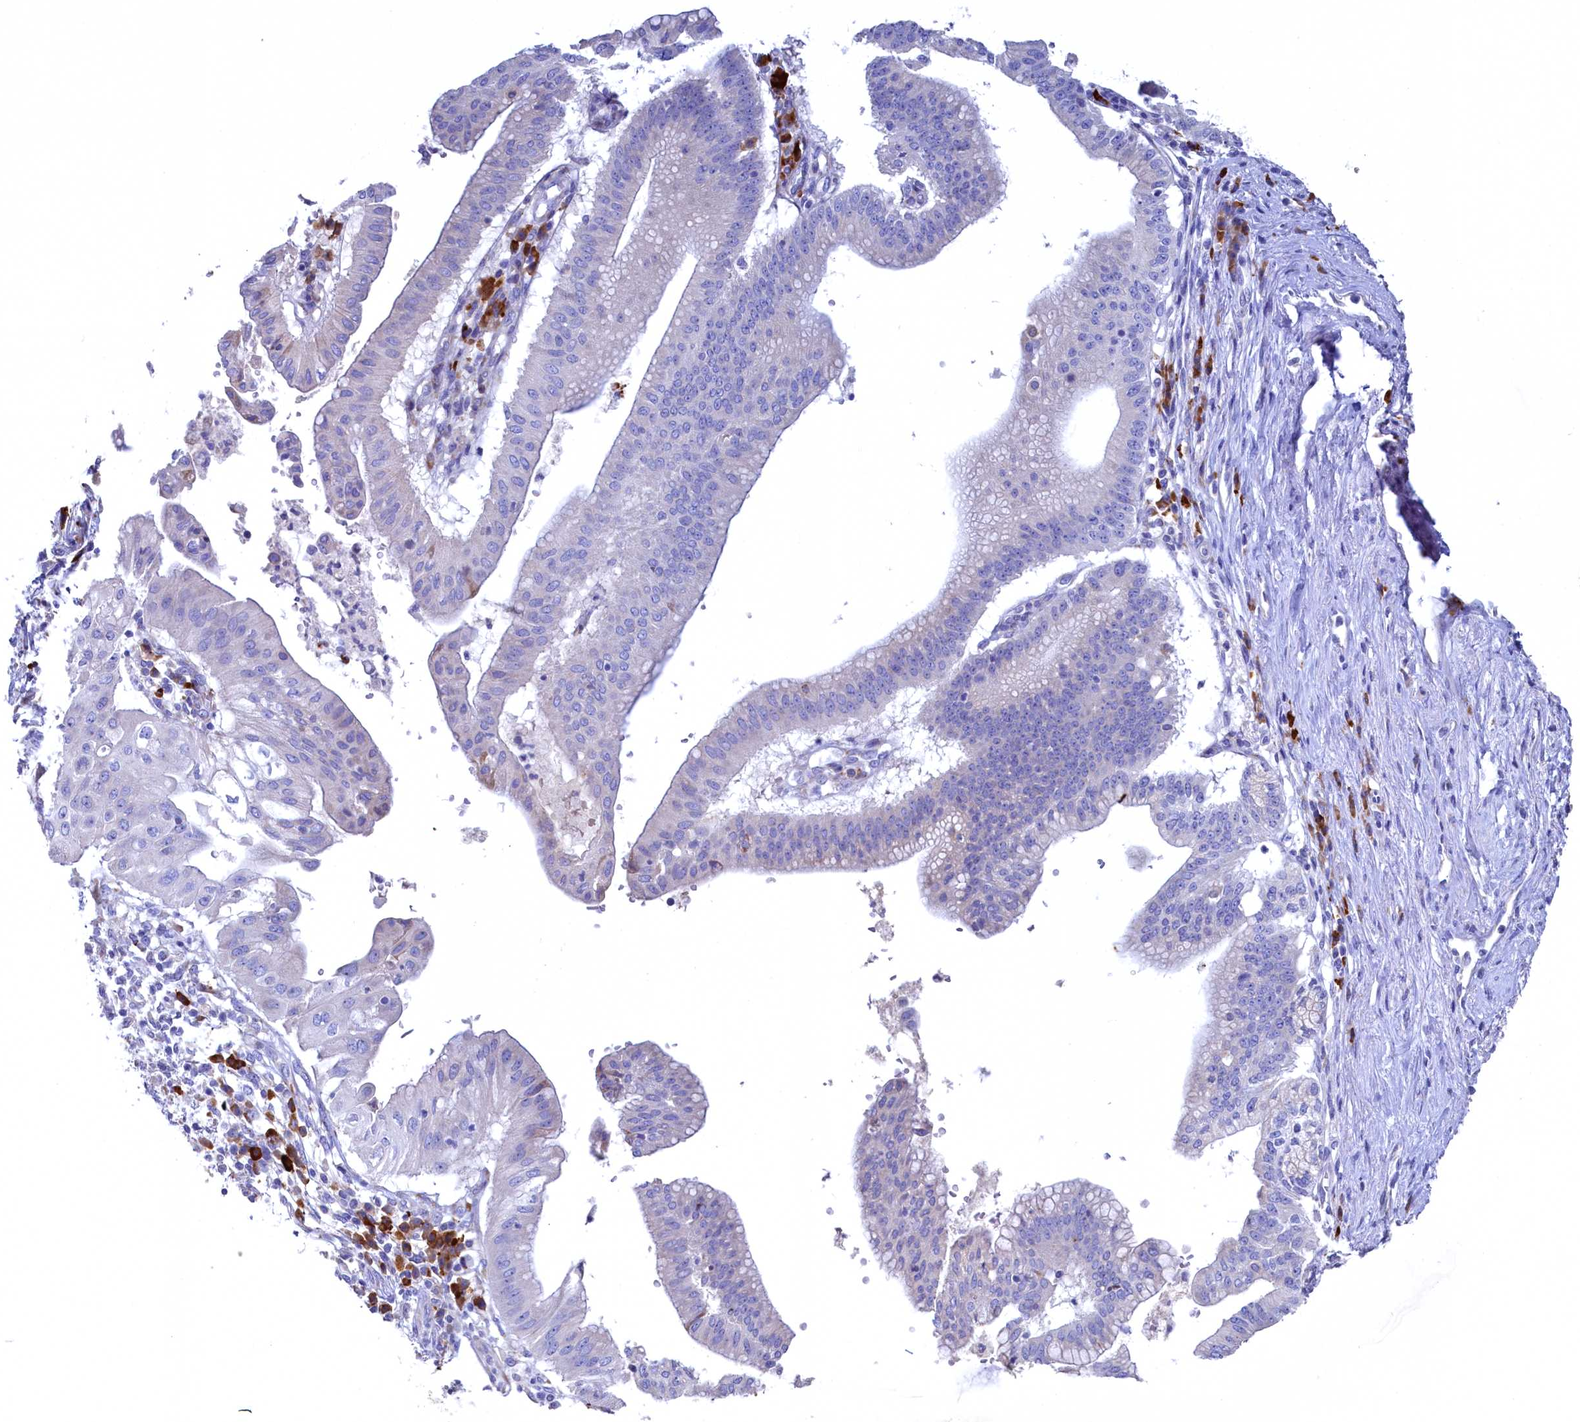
{"staining": {"intensity": "negative", "quantity": "none", "location": "none"}, "tissue": "pancreatic cancer", "cell_type": "Tumor cells", "image_type": "cancer", "snomed": [{"axis": "morphology", "description": "Adenocarcinoma, NOS"}, {"axis": "topography", "description": "Pancreas"}], "caption": "DAB immunohistochemical staining of pancreatic cancer (adenocarcinoma) reveals no significant positivity in tumor cells. (DAB IHC with hematoxylin counter stain).", "gene": "CBLIF", "patient": {"sex": "male", "age": 68}}